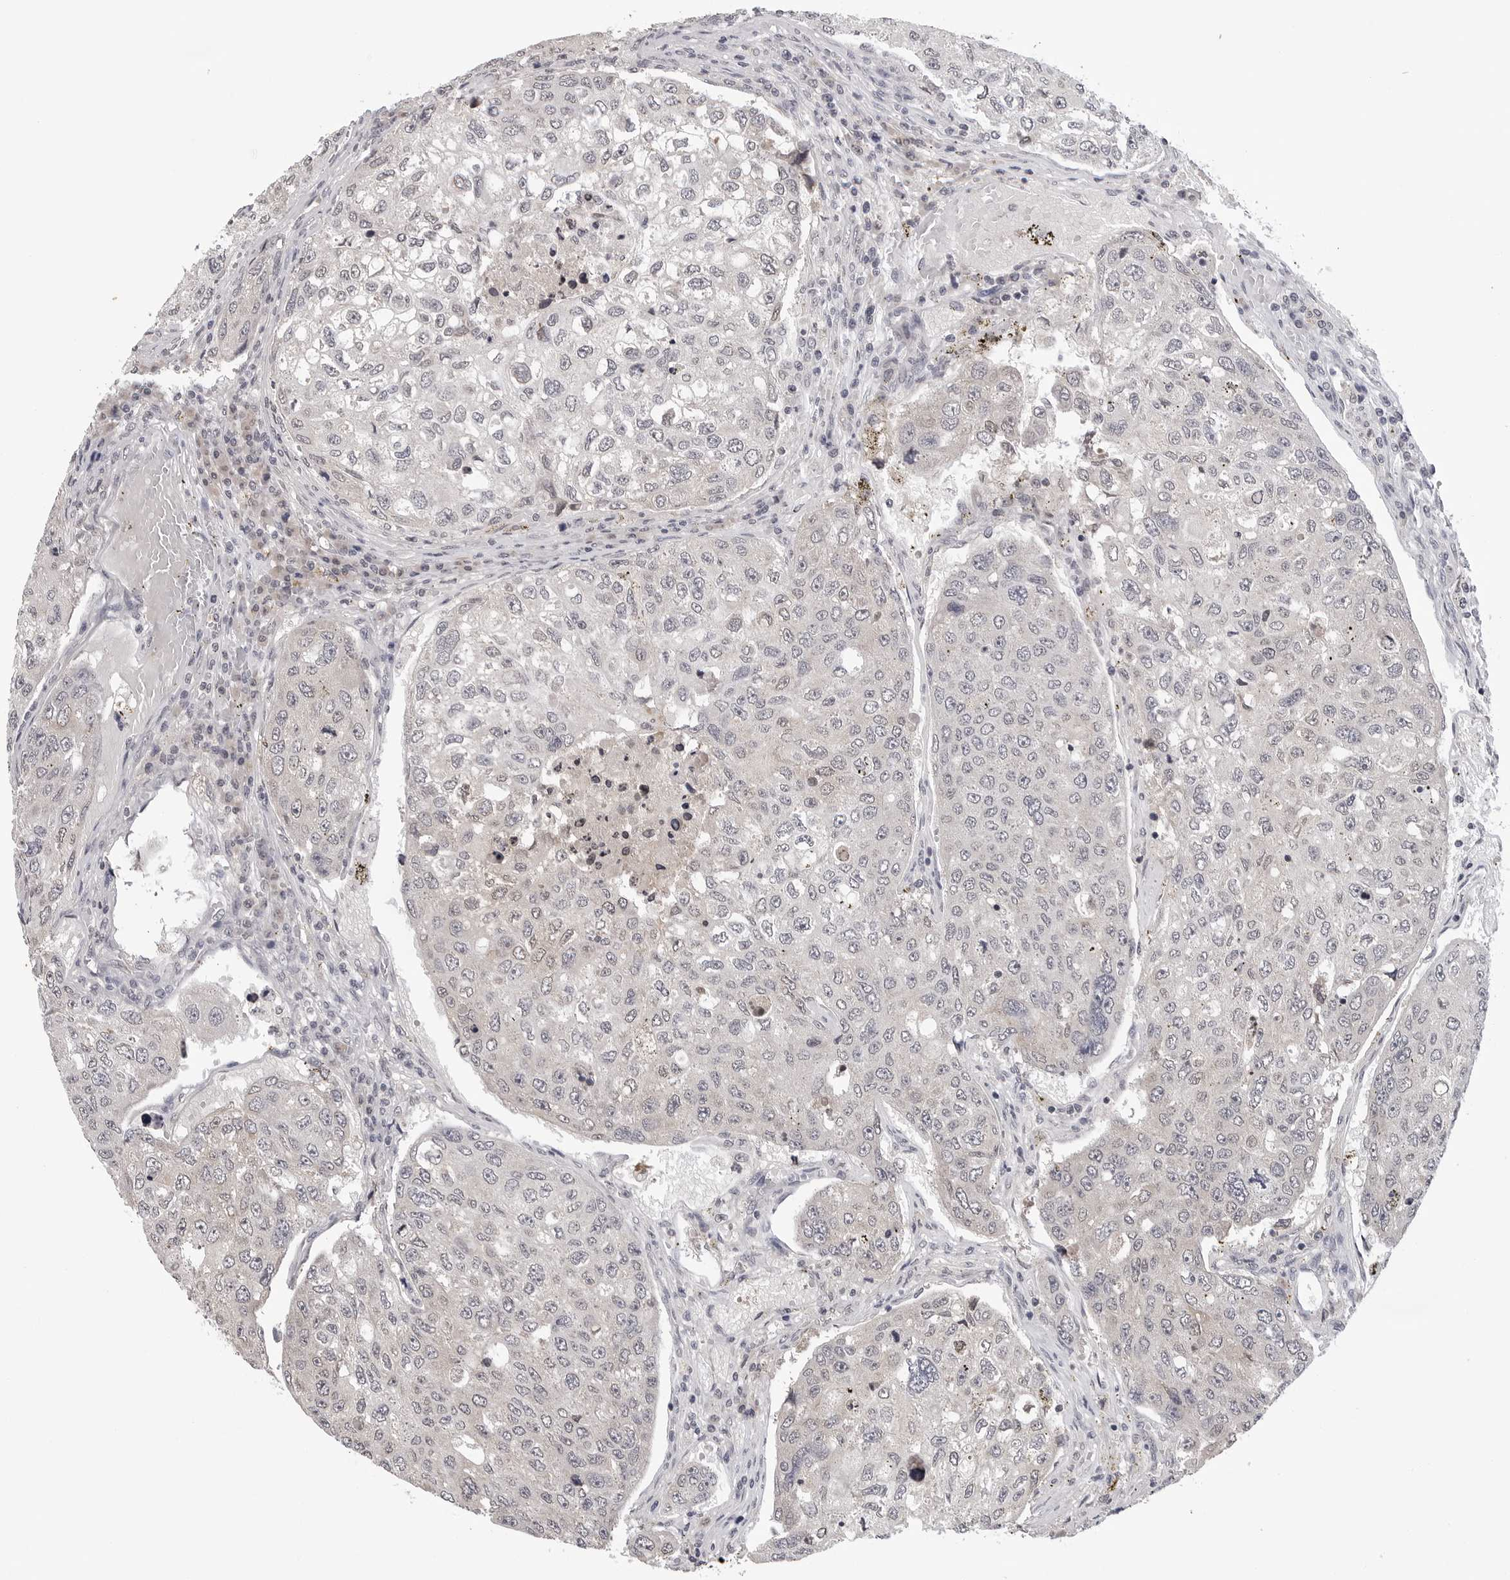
{"staining": {"intensity": "negative", "quantity": "none", "location": "none"}, "tissue": "urothelial cancer", "cell_type": "Tumor cells", "image_type": "cancer", "snomed": [{"axis": "morphology", "description": "Urothelial carcinoma, High grade"}, {"axis": "topography", "description": "Lymph node"}, {"axis": "topography", "description": "Urinary bladder"}], "caption": "The immunohistochemistry (IHC) micrograph has no significant positivity in tumor cells of urothelial cancer tissue.", "gene": "CDK20", "patient": {"sex": "male", "age": 51}}